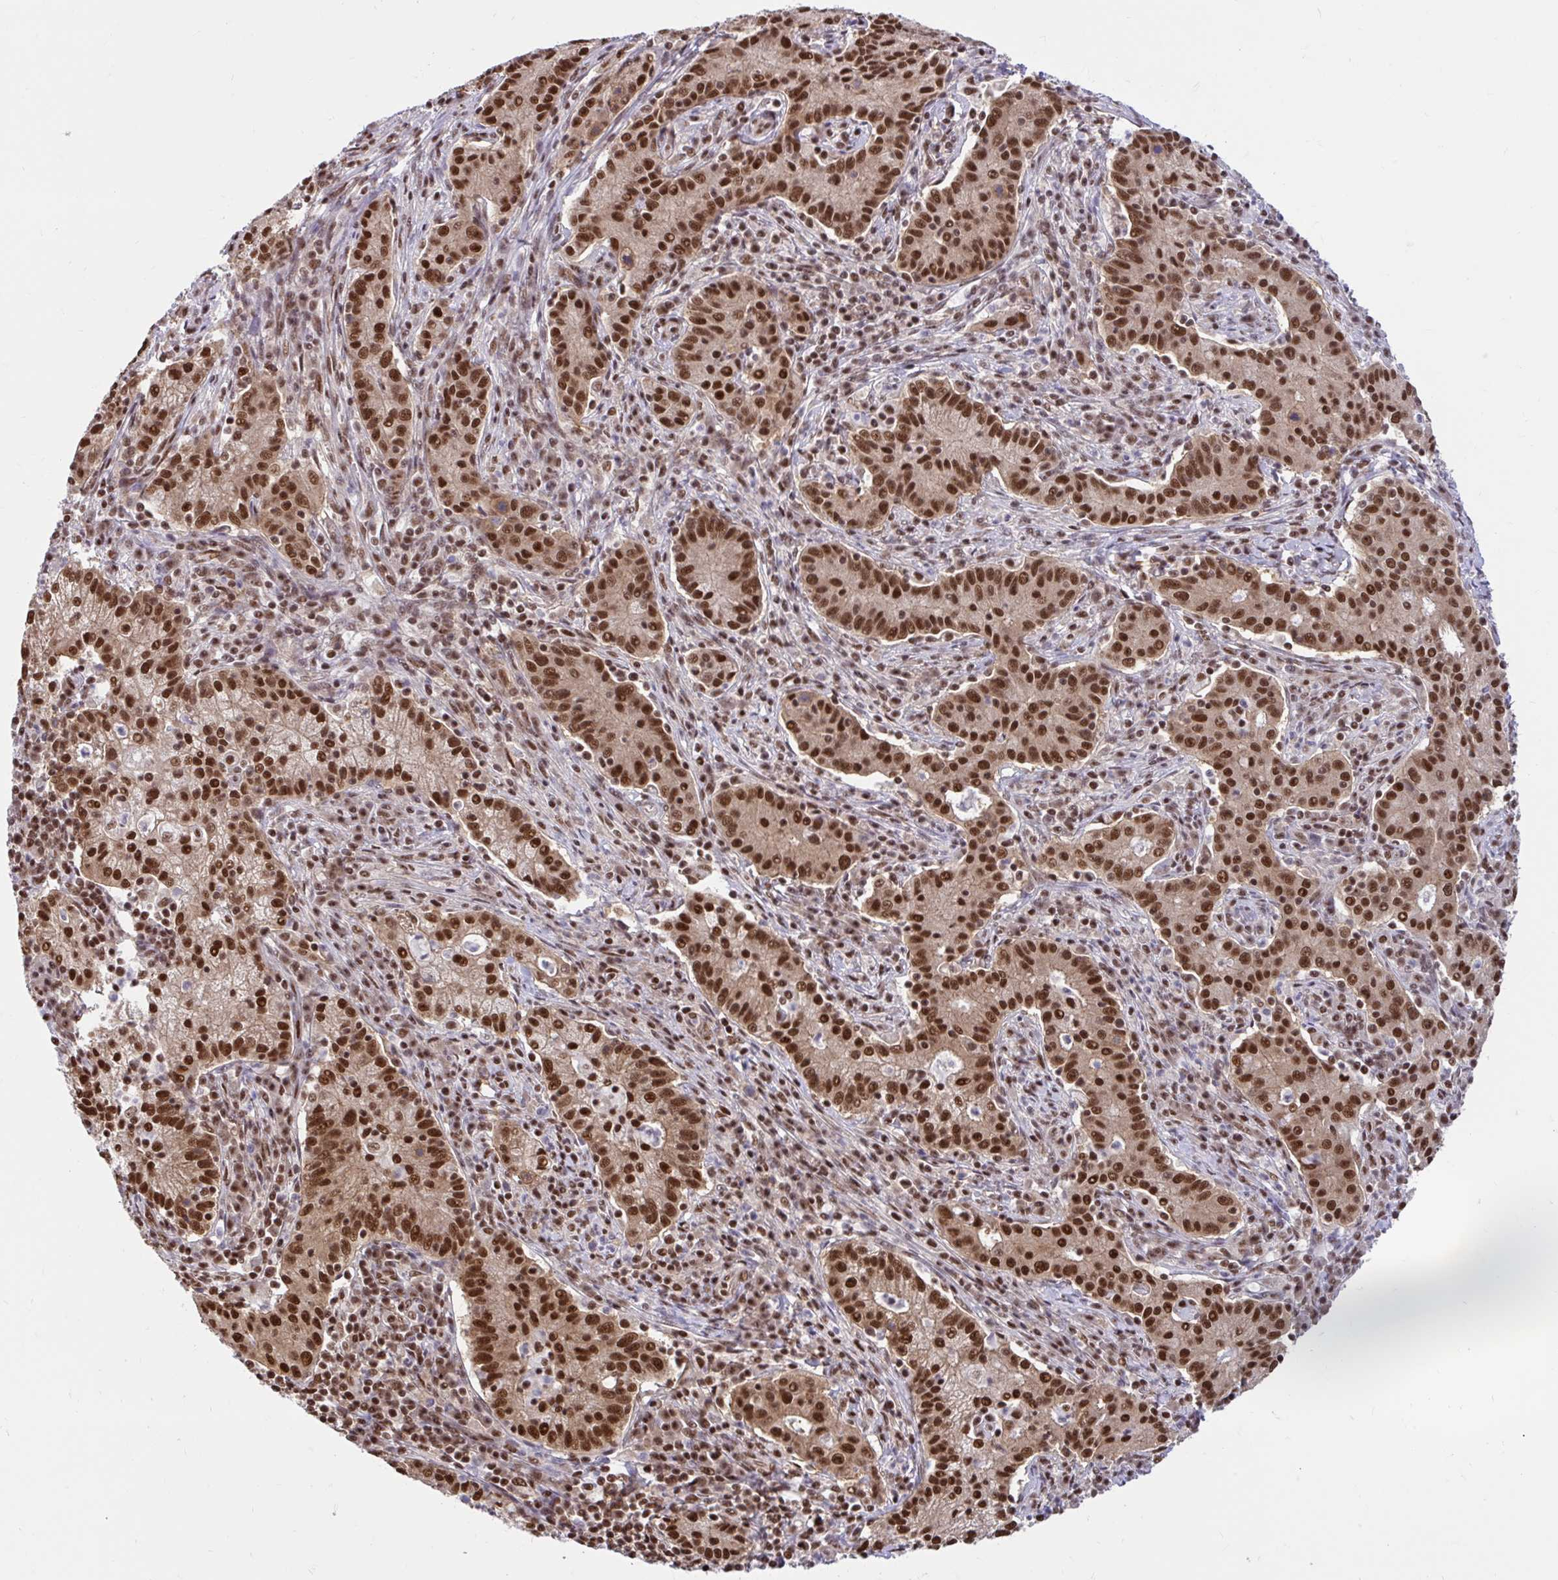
{"staining": {"intensity": "strong", "quantity": ">75%", "location": "nuclear"}, "tissue": "cervical cancer", "cell_type": "Tumor cells", "image_type": "cancer", "snomed": [{"axis": "morphology", "description": "Normal tissue, NOS"}, {"axis": "morphology", "description": "Adenocarcinoma, NOS"}, {"axis": "topography", "description": "Cervix"}], "caption": "Tumor cells show strong nuclear expression in approximately >75% of cells in adenocarcinoma (cervical). (DAB (3,3'-diaminobenzidine) = brown stain, brightfield microscopy at high magnification).", "gene": "ABCA9", "patient": {"sex": "female", "age": 44}}